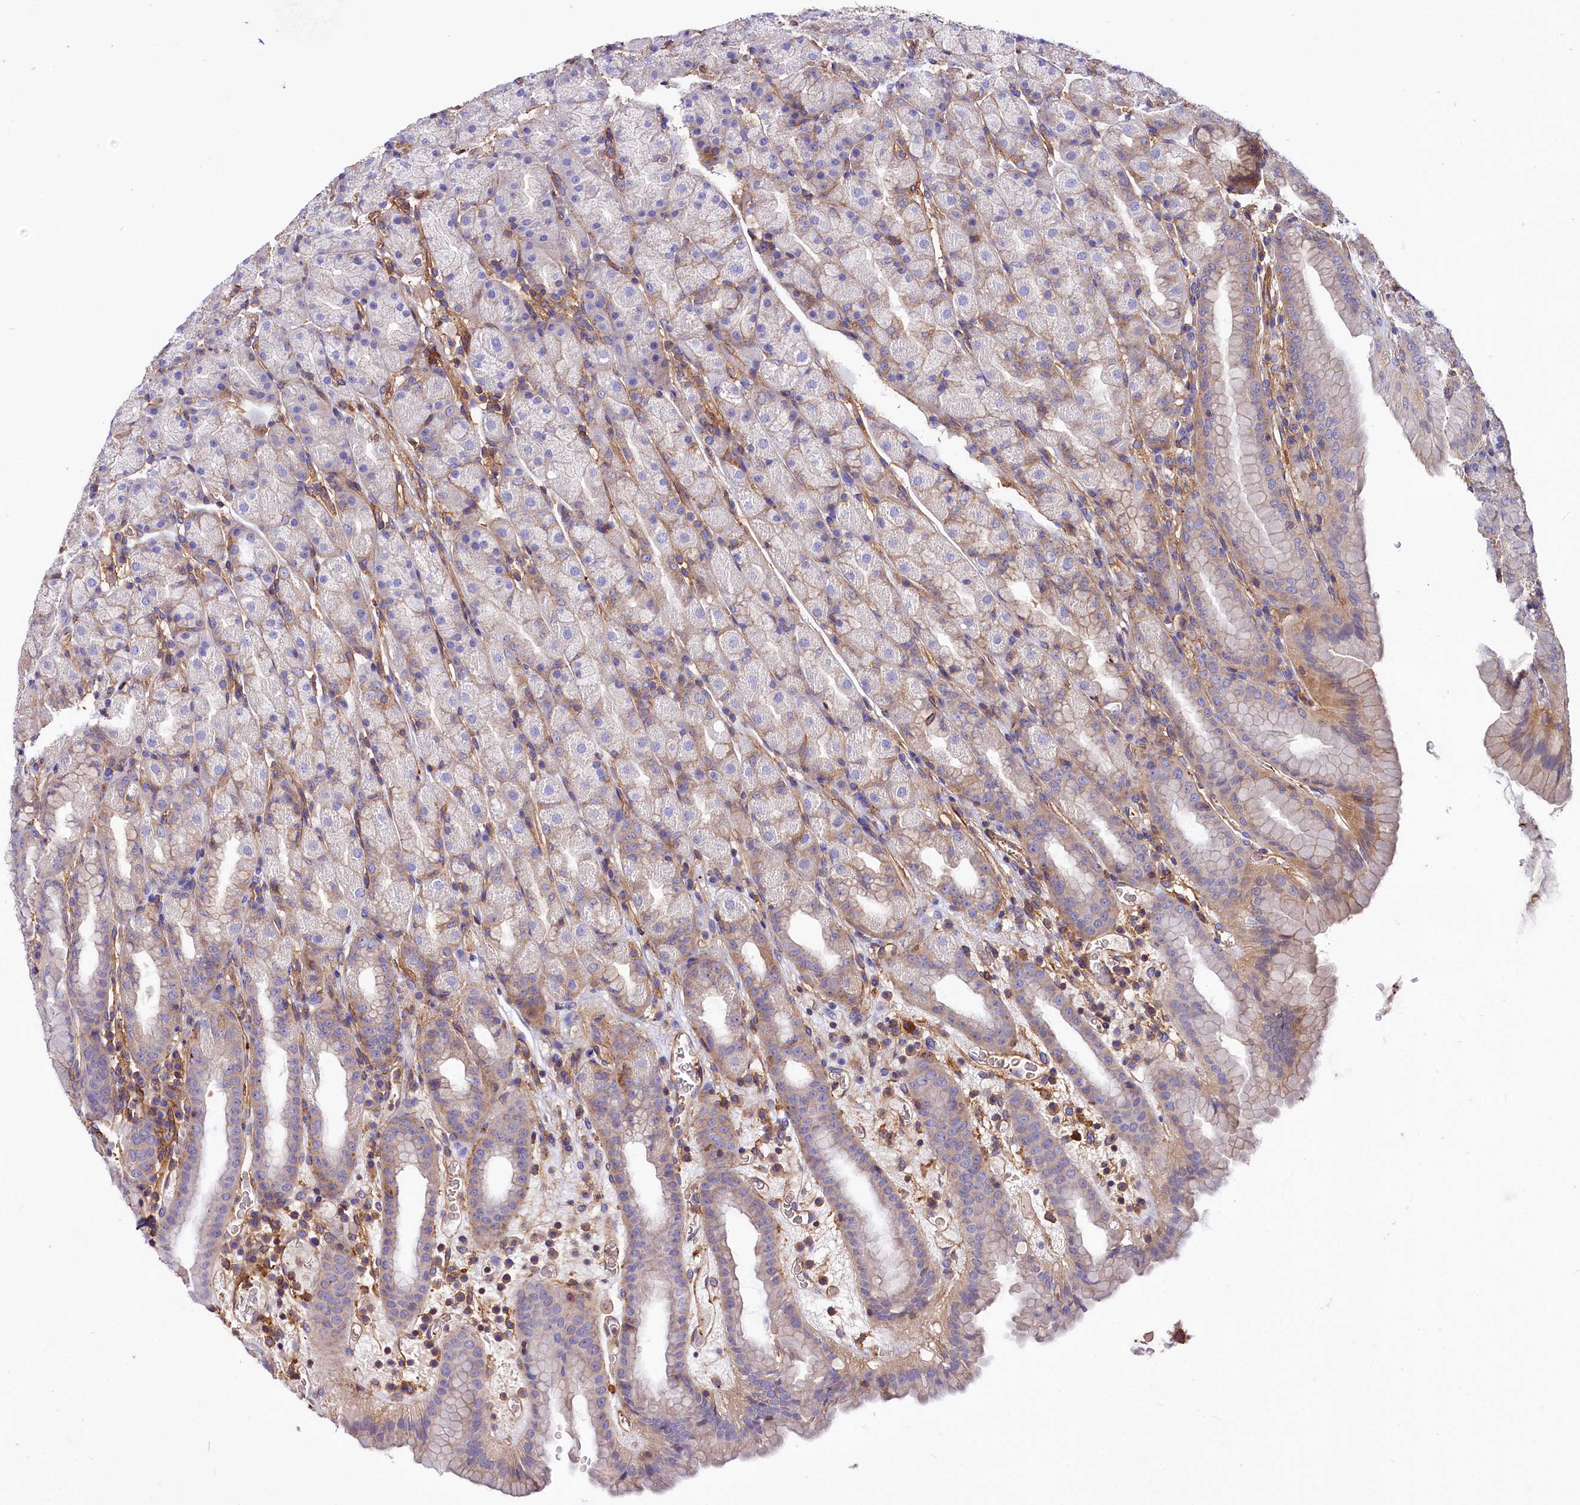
{"staining": {"intensity": "weak", "quantity": "25%-75%", "location": "cytoplasmic/membranous"}, "tissue": "stomach", "cell_type": "Glandular cells", "image_type": "normal", "snomed": [{"axis": "morphology", "description": "Normal tissue, NOS"}, {"axis": "topography", "description": "Stomach, upper"}], "caption": "A high-resolution photomicrograph shows immunohistochemistry (IHC) staining of unremarkable stomach, which demonstrates weak cytoplasmic/membranous staining in about 25%-75% of glandular cells. (DAB (3,3'-diaminobenzidine) IHC with brightfield microscopy, high magnification).", "gene": "ANO6", "patient": {"sex": "male", "age": 68}}